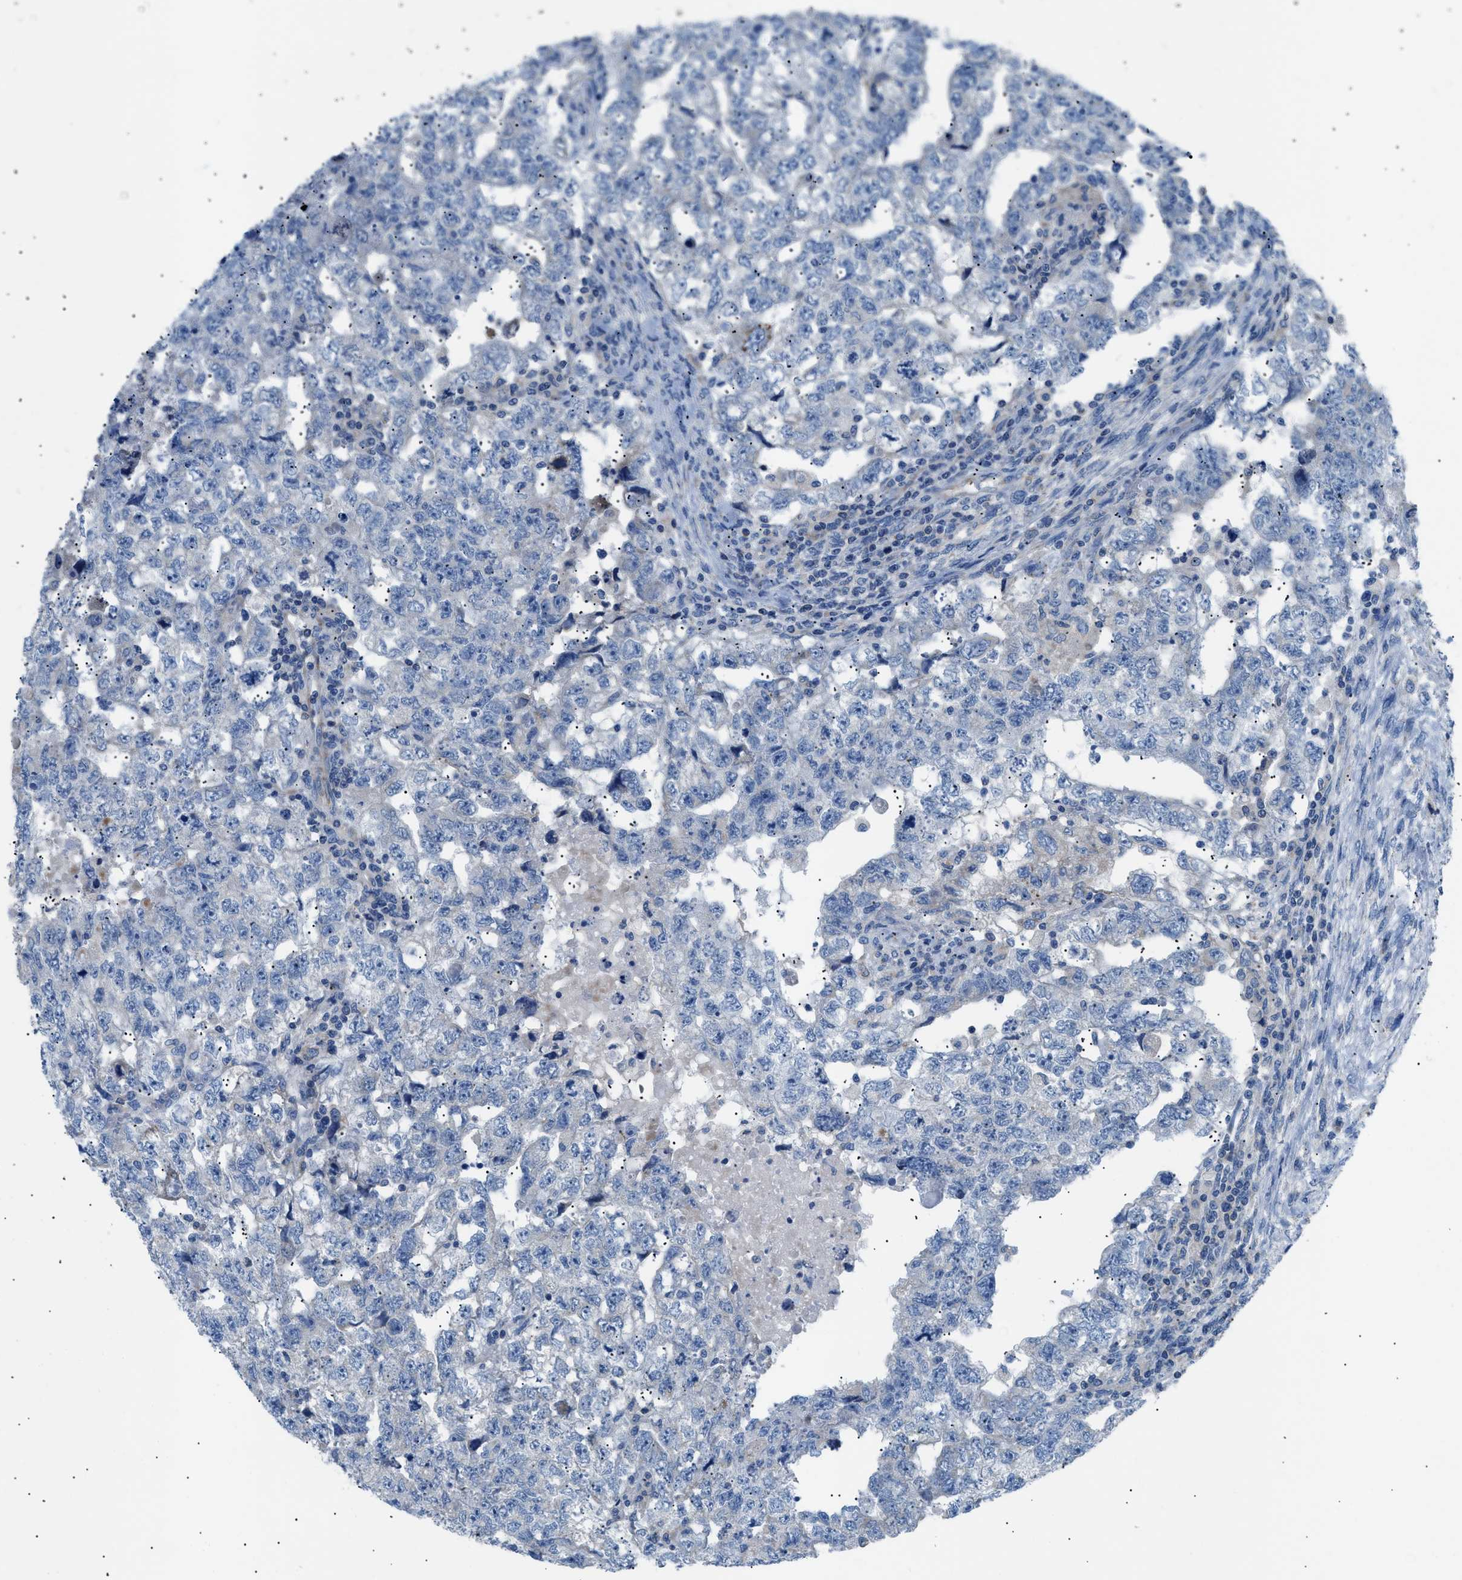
{"staining": {"intensity": "negative", "quantity": "none", "location": "none"}, "tissue": "testis cancer", "cell_type": "Tumor cells", "image_type": "cancer", "snomed": [{"axis": "morphology", "description": "Carcinoma, Embryonal, NOS"}, {"axis": "topography", "description": "Testis"}], "caption": "Testis cancer (embryonal carcinoma) was stained to show a protein in brown. There is no significant staining in tumor cells.", "gene": "ILDR1", "patient": {"sex": "male", "age": 36}}